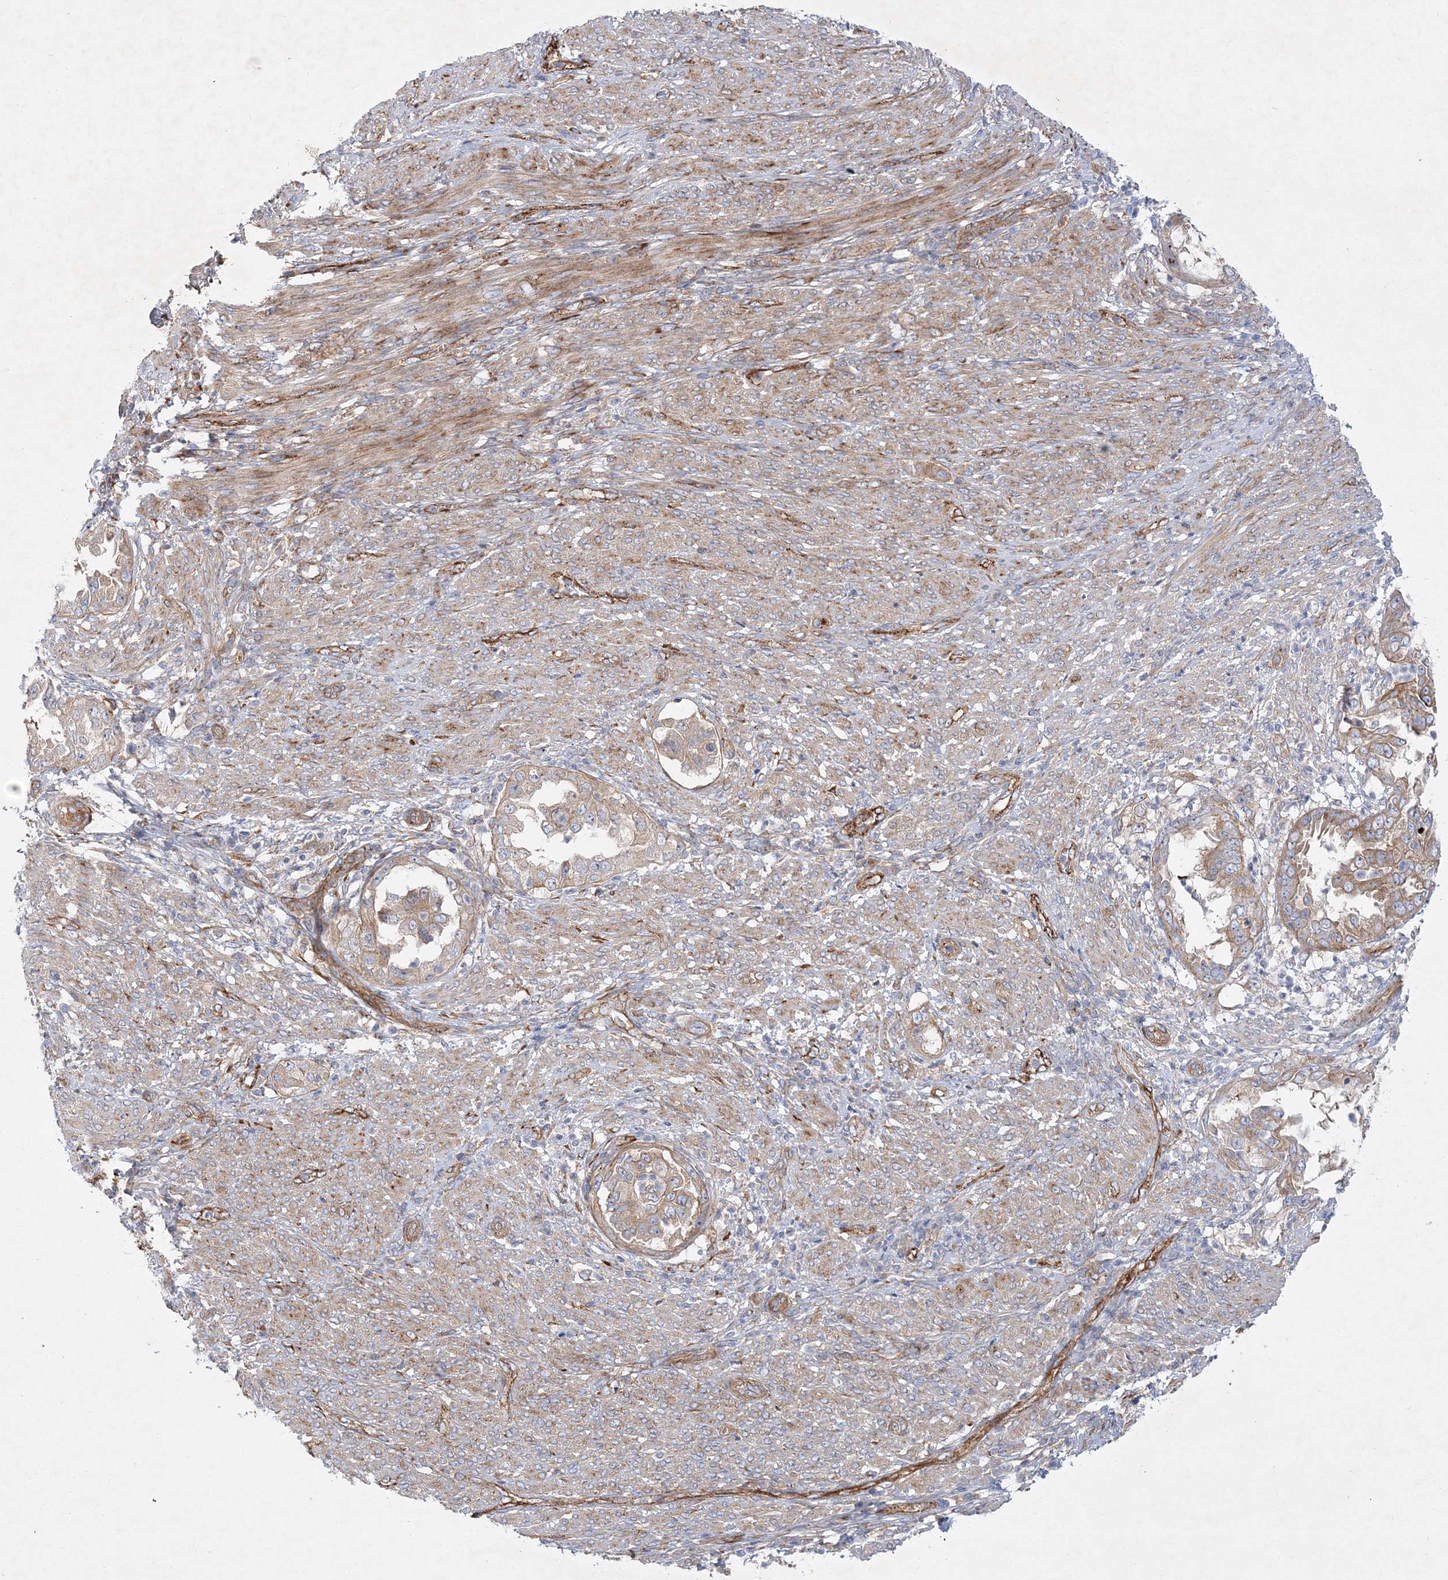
{"staining": {"intensity": "moderate", "quantity": ">75%", "location": "cytoplasmic/membranous"}, "tissue": "endometrial cancer", "cell_type": "Tumor cells", "image_type": "cancer", "snomed": [{"axis": "morphology", "description": "Adenocarcinoma, NOS"}, {"axis": "topography", "description": "Endometrium"}], "caption": "High-magnification brightfield microscopy of endometrial cancer stained with DAB (3,3'-diaminobenzidine) (brown) and counterstained with hematoxylin (blue). tumor cells exhibit moderate cytoplasmic/membranous positivity is identified in about>75% of cells.", "gene": "ZFYVE16", "patient": {"sex": "female", "age": 85}}